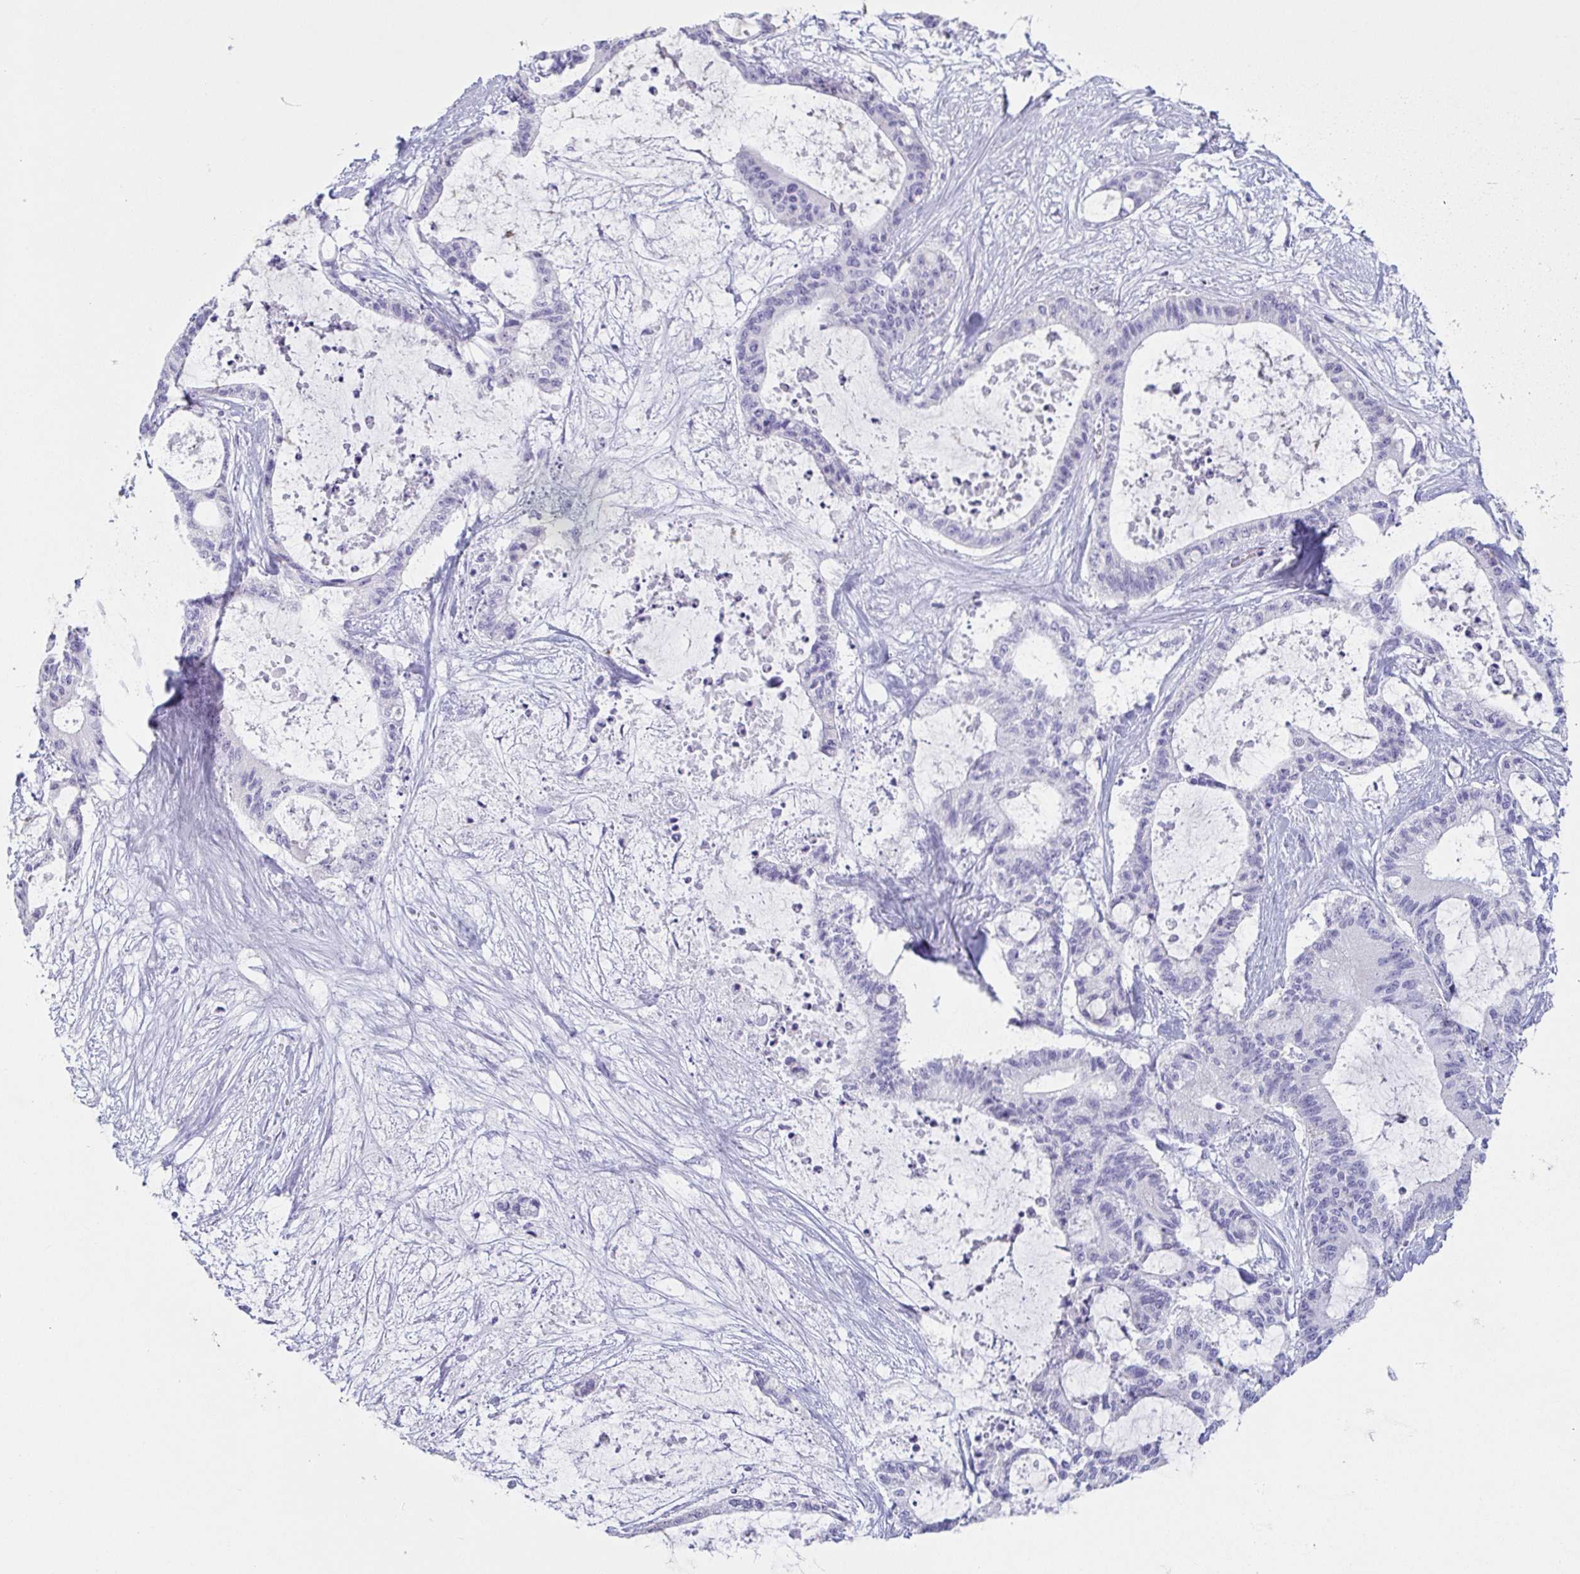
{"staining": {"intensity": "negative", "quantity": "none", "location": "none"}, "tissue": "liver cancer", "cell_type": "Tumor cells", "image_type": "cancer", "snomed": [{"axis": "morphology", "description": "Normal tissue, NOS"}, {"axis": "morphology", "description": "Cholangiocarcinoma"}, {"axis": "topography", "description": "Liver"}, {"axis": "topography", "description": "Peripheral nerve tissue"}], "caption": "An immunohistochemistry image of liver cancer is shown. There is no staining in tumor cells of liver cancer.", "gene": "PRR27", "patient": {"sex": "female", "age": 73}}